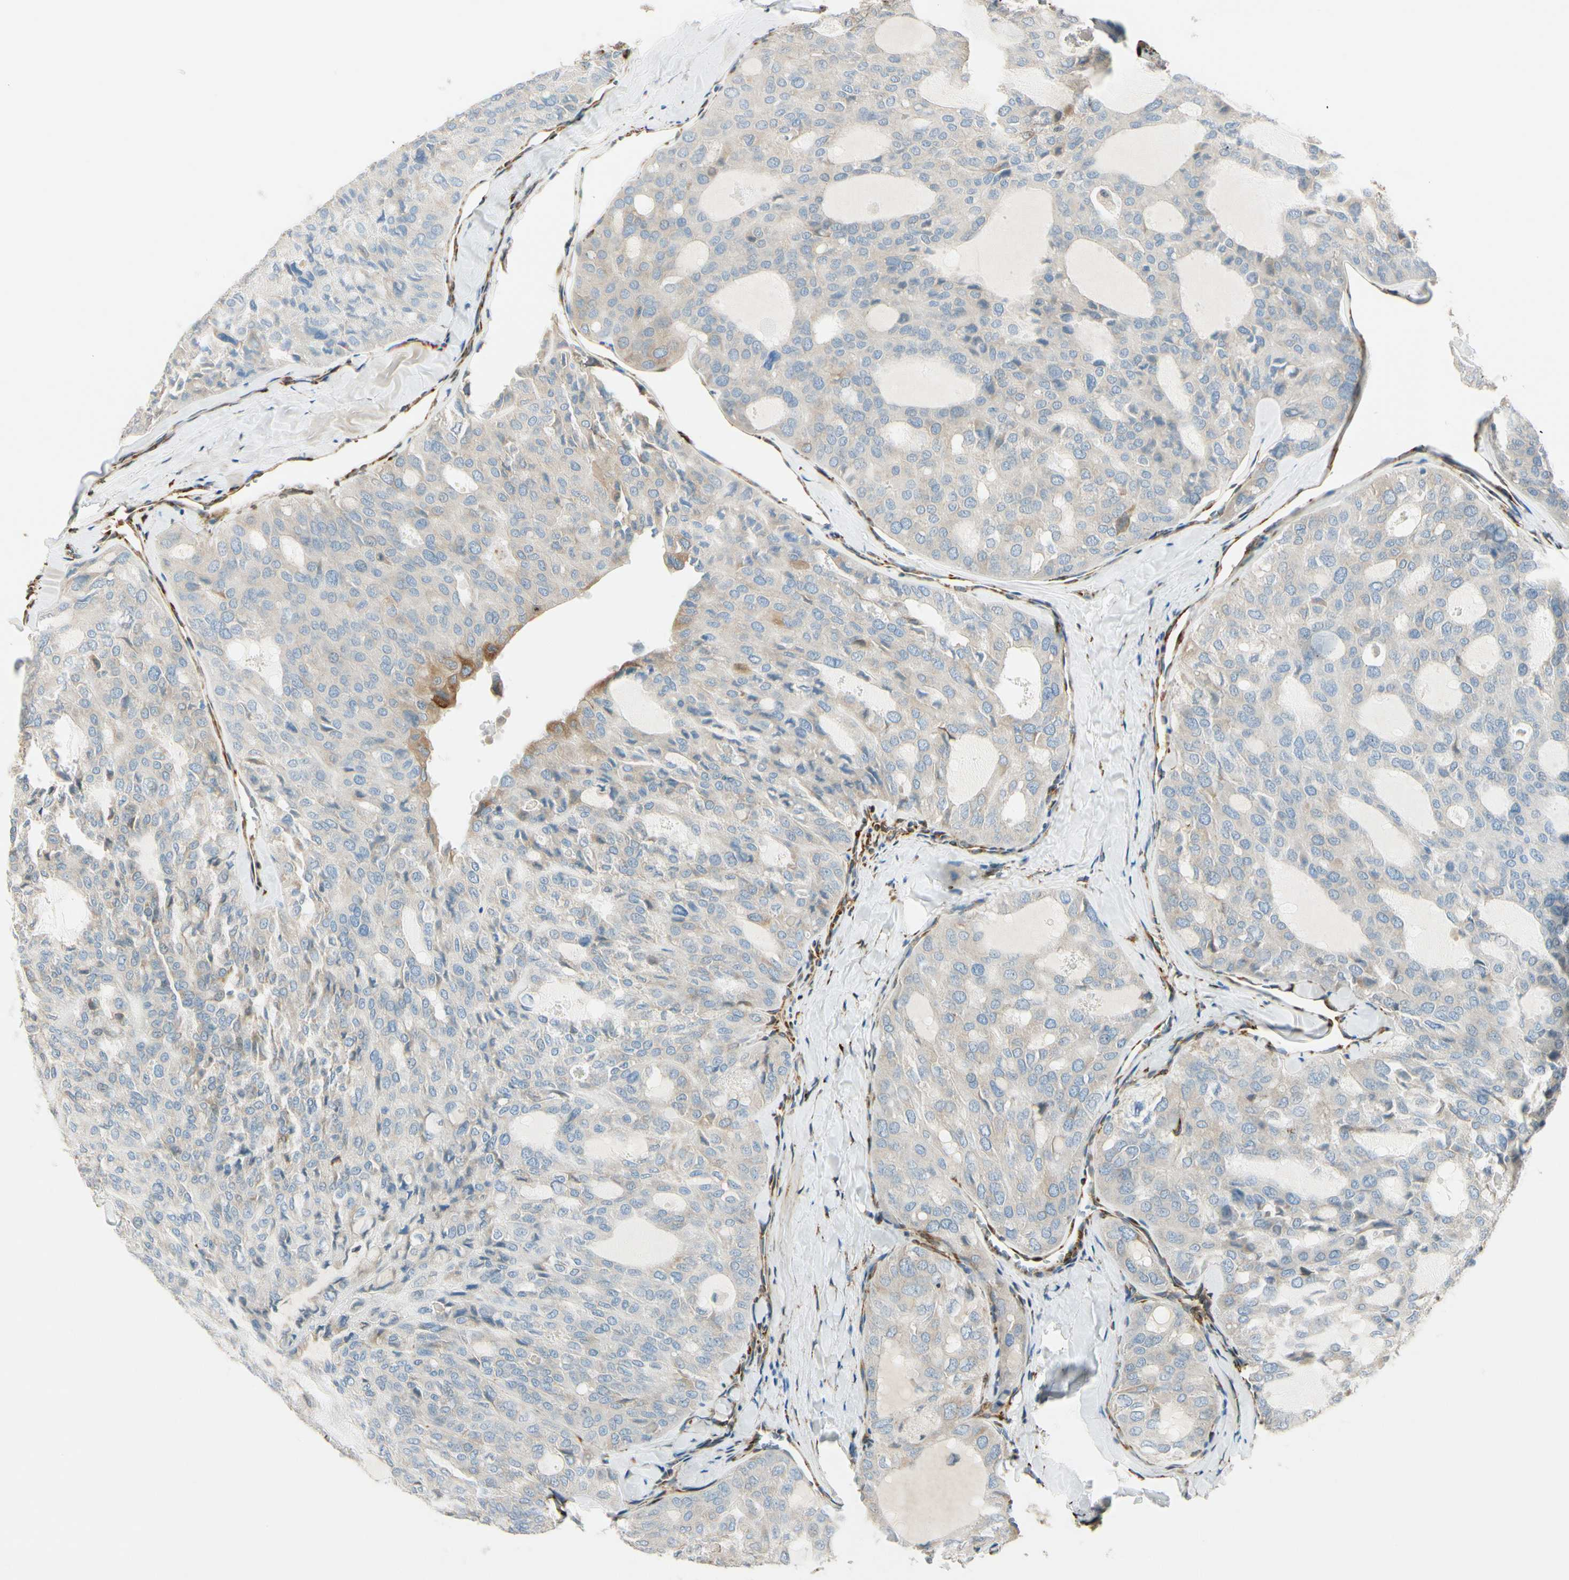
{"staining": {"intensity": "weak", "quantity": "<25%", "location": "cytoplasmic/membranous"}, "tissue": "thyroid cancer", "cell_type": "Tumor cells", "image_type": "cancer", "snomed": [{"axis": "morphology", "description": "Follicular adenoma carcinoma, NOS"}, {"axis": "topography", "description": "Thyroid gland"}], "caption": "This micrograph is of thyroid cancer stained with immunohistochemistry to label a protein in brown with the nuclei are counter-stained blue. There is no expression in tumor cells.", "gene": "FKBP7", "patient": {"sex": "male", "age": 75}}